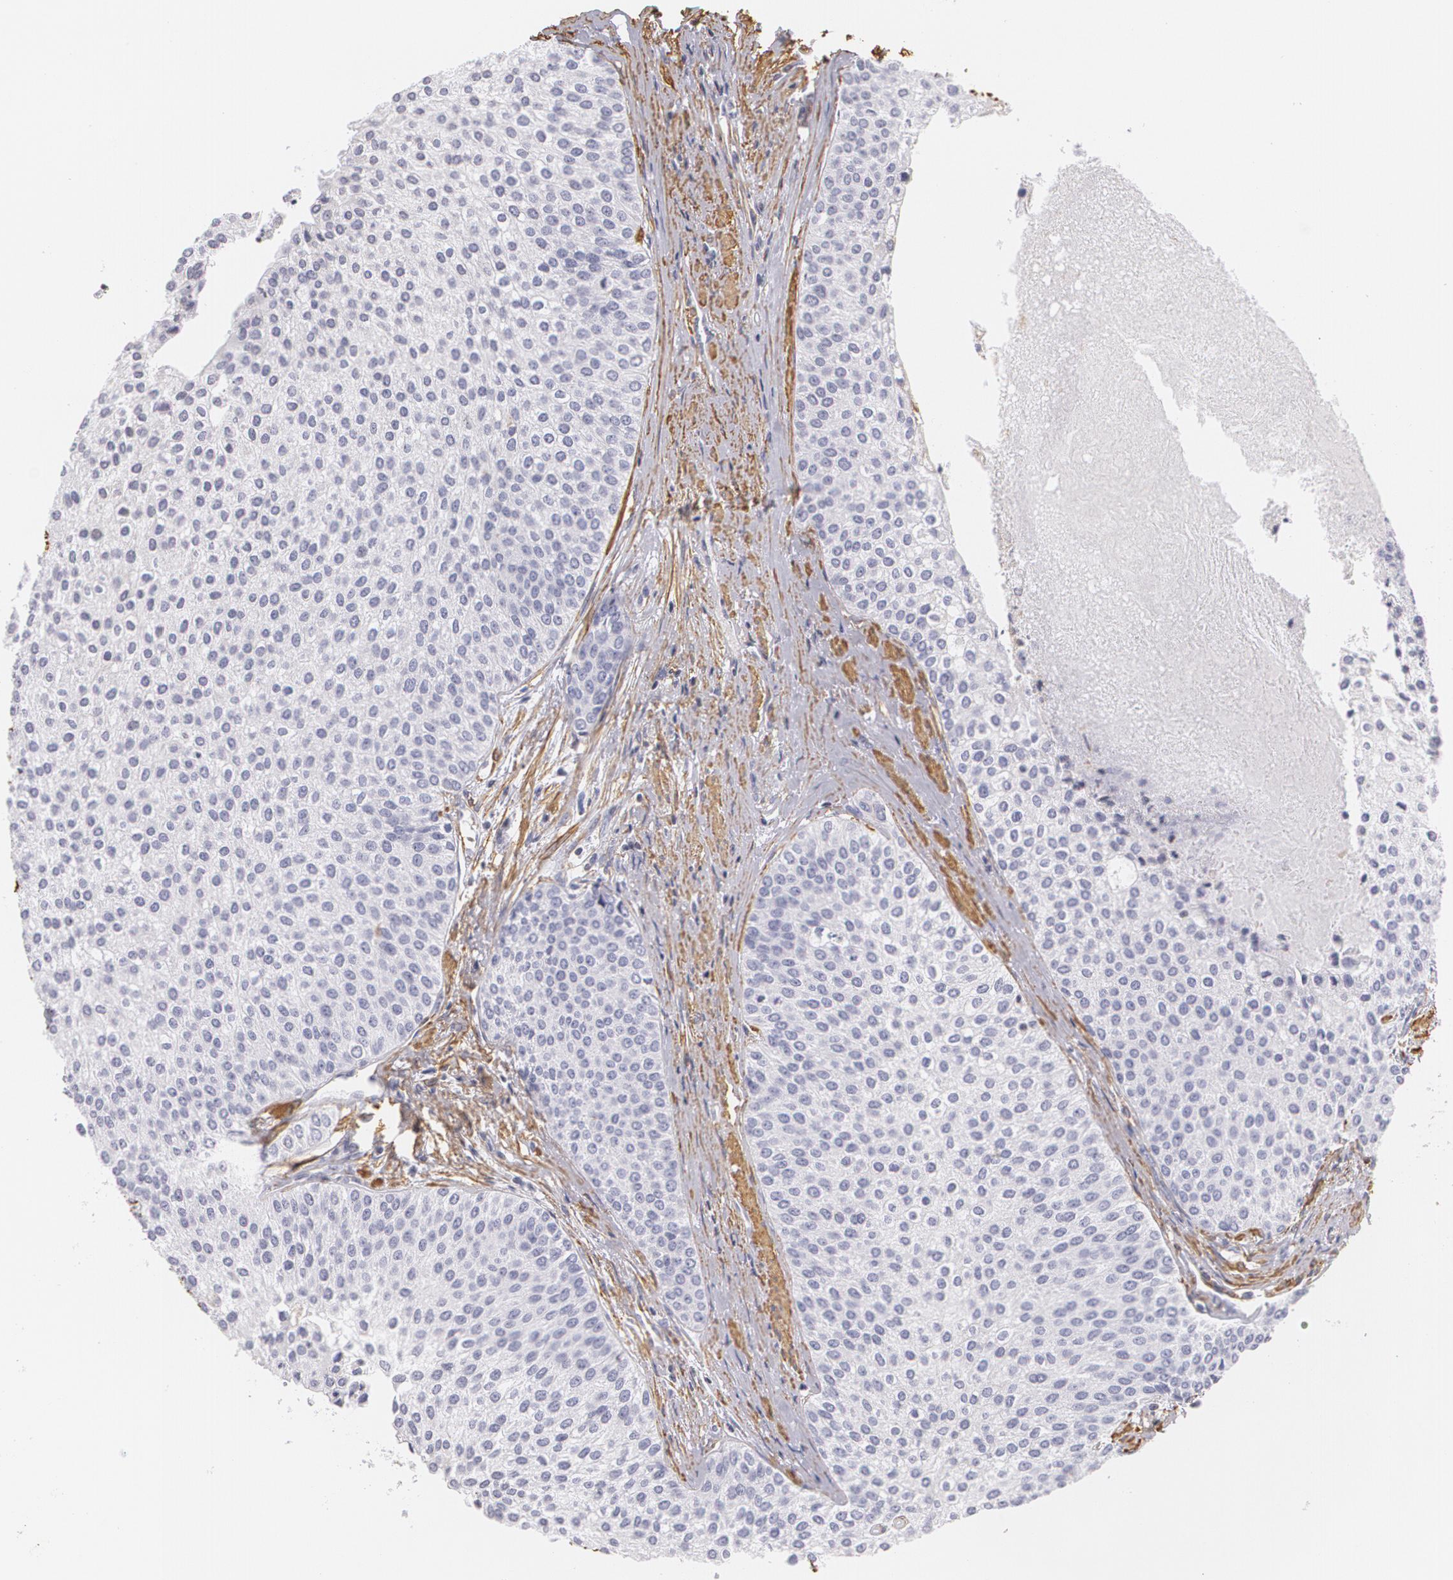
{"staining": {"intensity": "negative", "quantity": "none", "location": "none"}, "tissue": "urothelial cancer", "cell_type": "Tumor cells", "image_type": "cancer", "snomed": [{"axis": "morphology", "description": "Urothelial carcinoma, Low grade"}, {"axis": "topography", "description": "Urinary bladder"}], "caption": "The immunohistochemistry image has no significant staining in tumor cells of urothelial cancer tissue.", "gene": "VAMP1", "patient": {"sex": "female", "age": 73}}